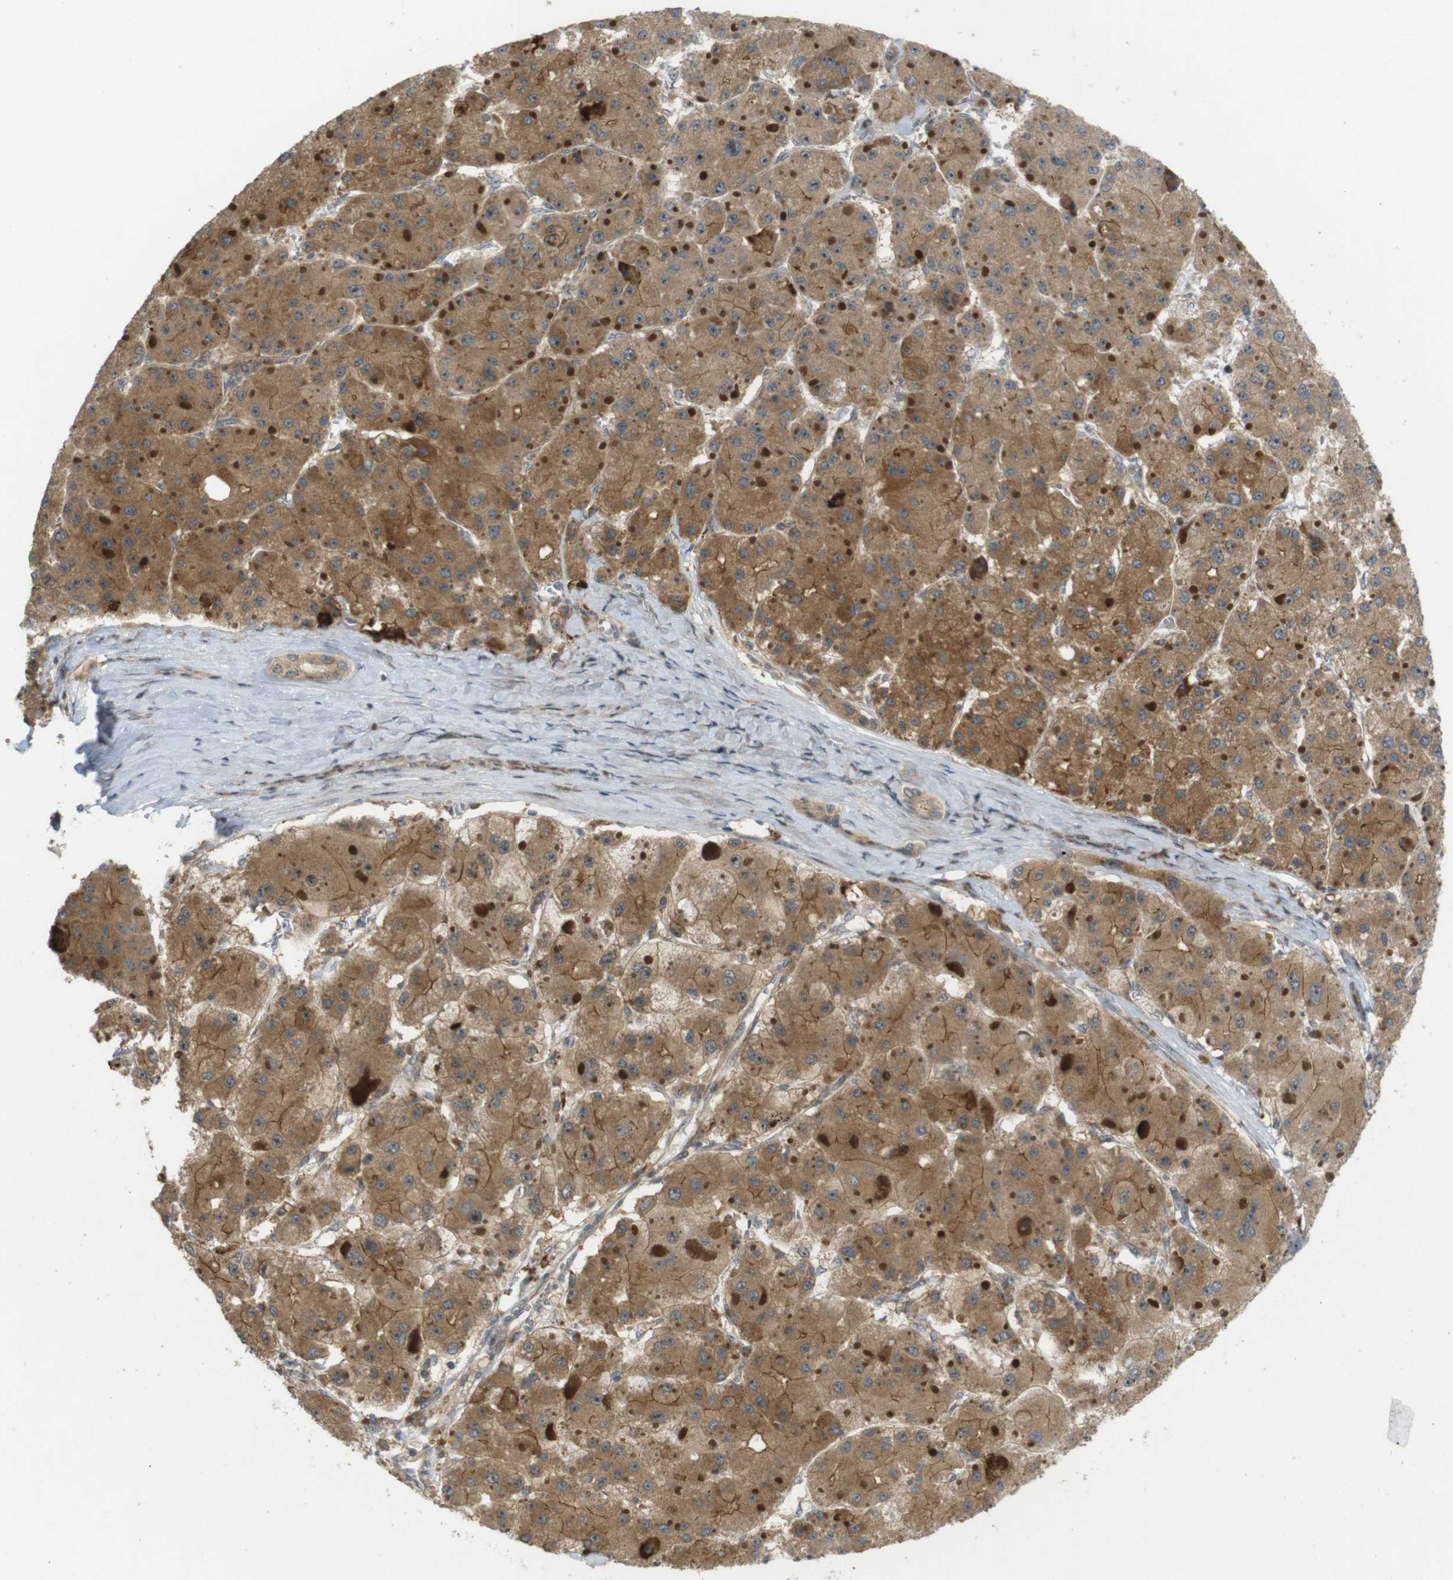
{"staining": {"intensity": "moderate", "quantity": ">75%", "location": "cytoplasmic/membranous"}, "tissue": "liver cancer", "cell_type": "Tumor cells", "image_type": "cancer", "snomed": [{"axis": "morphology", "description": "Carcinoma, Hepatocellular, NOS"}, {"axis": "topography", "description": "Liver"}], "caption": "Protein positivity by immunohistochemistry (IHC) exhibits moderate cytoplasmic/membranous expression in about >75% of tumor cells in hepatocellular carcinoma (liver).", "gene": "TMX3", "patient": {"sex": "female", "age": 73}}